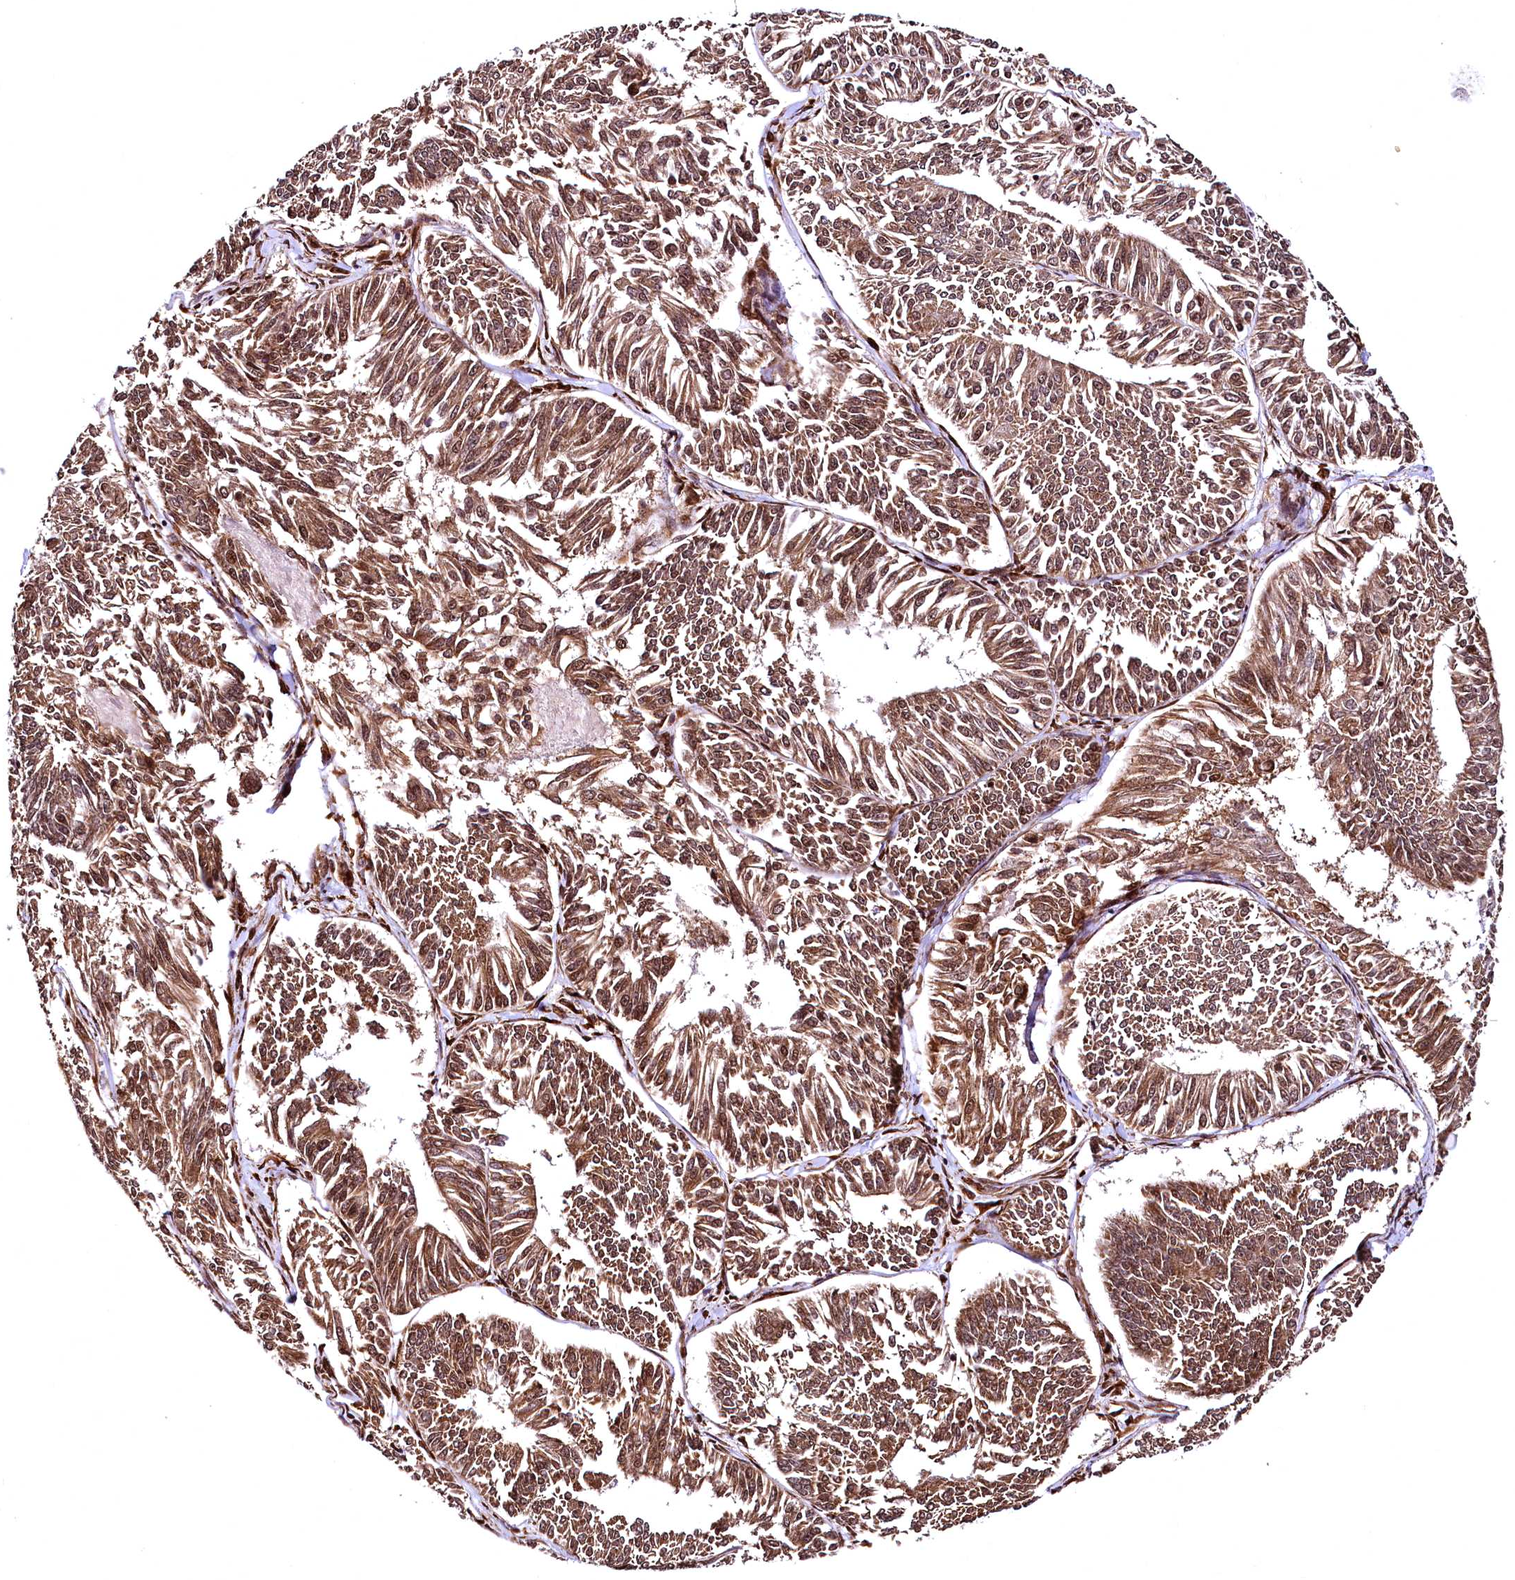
{"staining": {"intensity": "moderate", "quantity": ">75%", "location": "cytoplasmic/membranous,nuclear"}, "tissue": "endometrial cancer", "cell_type": "Tumor cells", "image_type": "cancer", "snomed": [{"axis": "morphology", "description": "Adenocarcinoma, NOS"}, {"axis": "topography", "description": "Endometrium"}], "caption": "An immunohistochemistry photomicrograph of neoplastic tissue is shown. Protein staining in brown labels moderate cytoplasmic/membranous and nuclear positivity in endometrial cancer within tumor cells. Nuclei are stained in blue.", "gene": "PDS5B", "patient": {"sex": "female", "age": 58}}